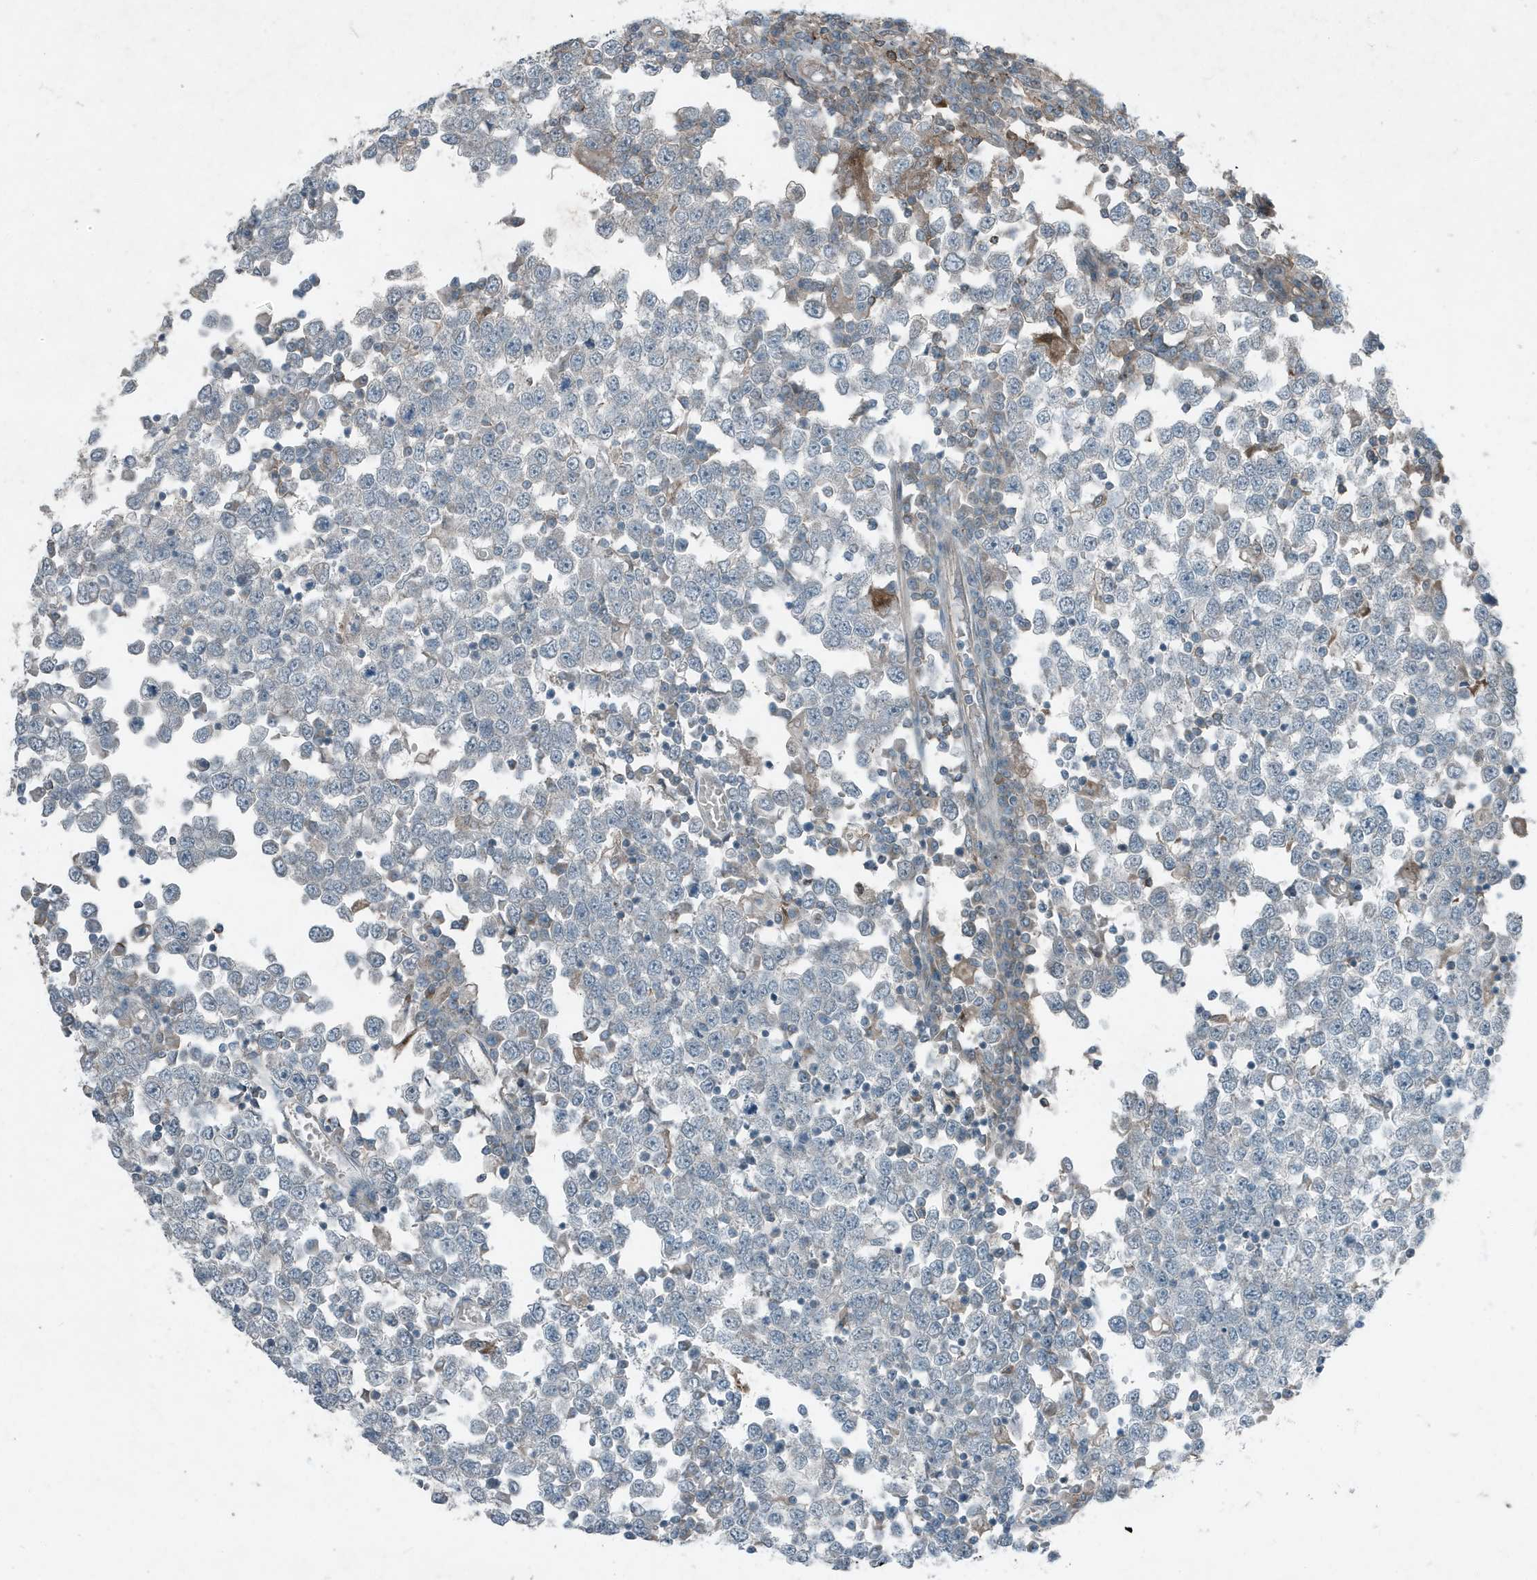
{"staining": {"intensity": "negative", "quantity": "none", "location": "none"}, "tissue": "testis cancer", "cell_type": "Tumor cells", "image_type": "cancer", "snomed": [{"axis": "morphology", "description": "Seminoma, NOS"}, {"axis": "topography", "description": "Testis"}], "caption": "An image of human testis cancer is negative for staining in tumor cells. (Brightfield microscopy of DAB immunohistochemistry (IHC) at high magnification).", "gene": "DAPP1", "patient": {"sex": "male", "age": 65}}